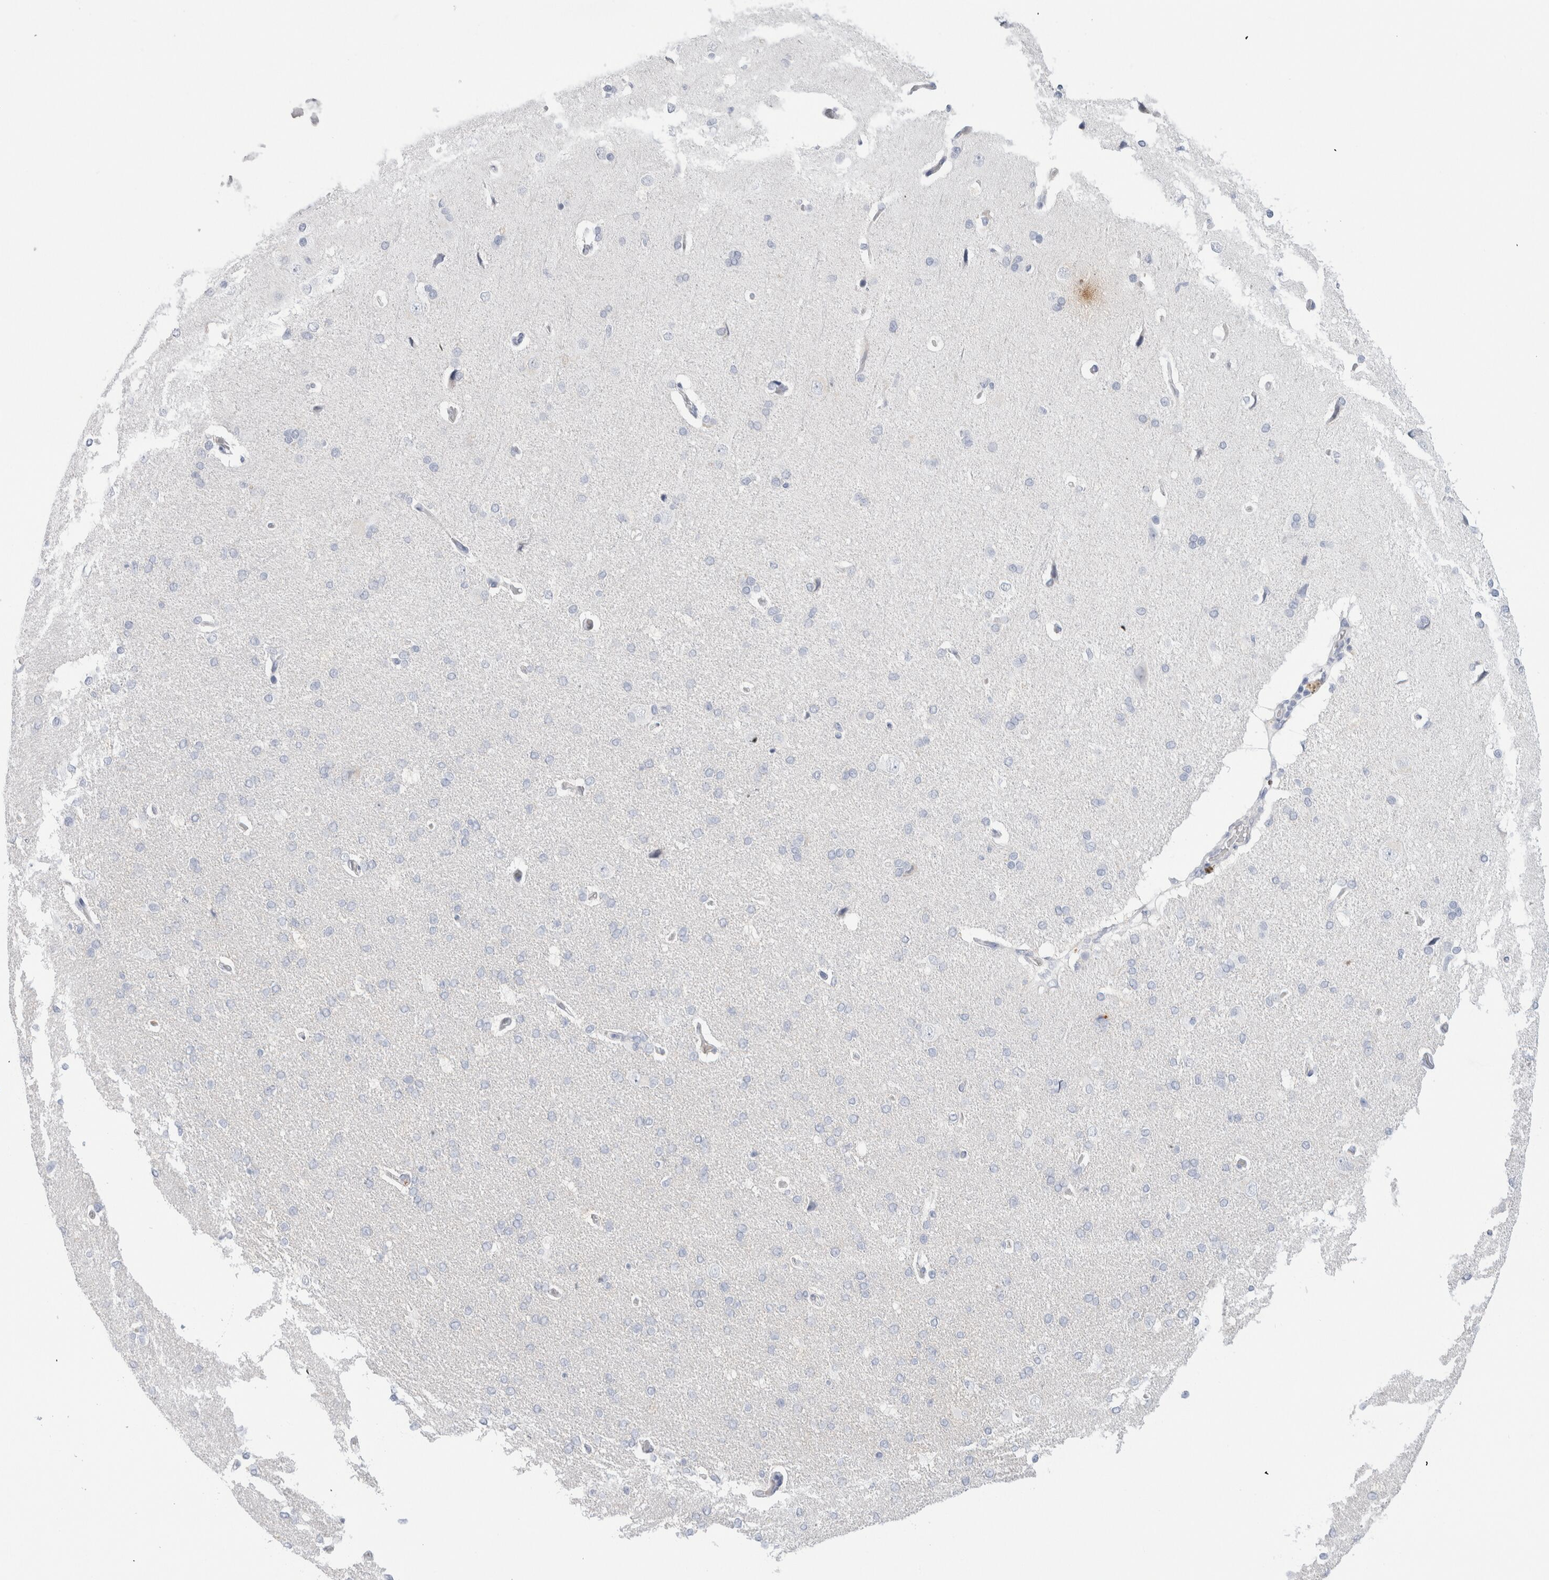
{"staining": {"intensity": "negative", "quantity": "none", "location": "none"}, "tissue": "cerebral cortex", "cell_type": "Endothelial cells", "image_type": "normal", "snomed": [{"axis": "morphology", "description": "Normal tissue, NOS"}, {"axis": "topography", "description": "Cerebral cortex"}], "caption": "Immunohistochemistry (IHC) photomicrograph of unremarkable cerebral cortex: cerebral cortex stained with DAB (3,3'-diaminobenzidine) displays no significant protein expression in endothelial cells.", "gene": "CD38", "patient": {"sex": "male", "age": 62}}